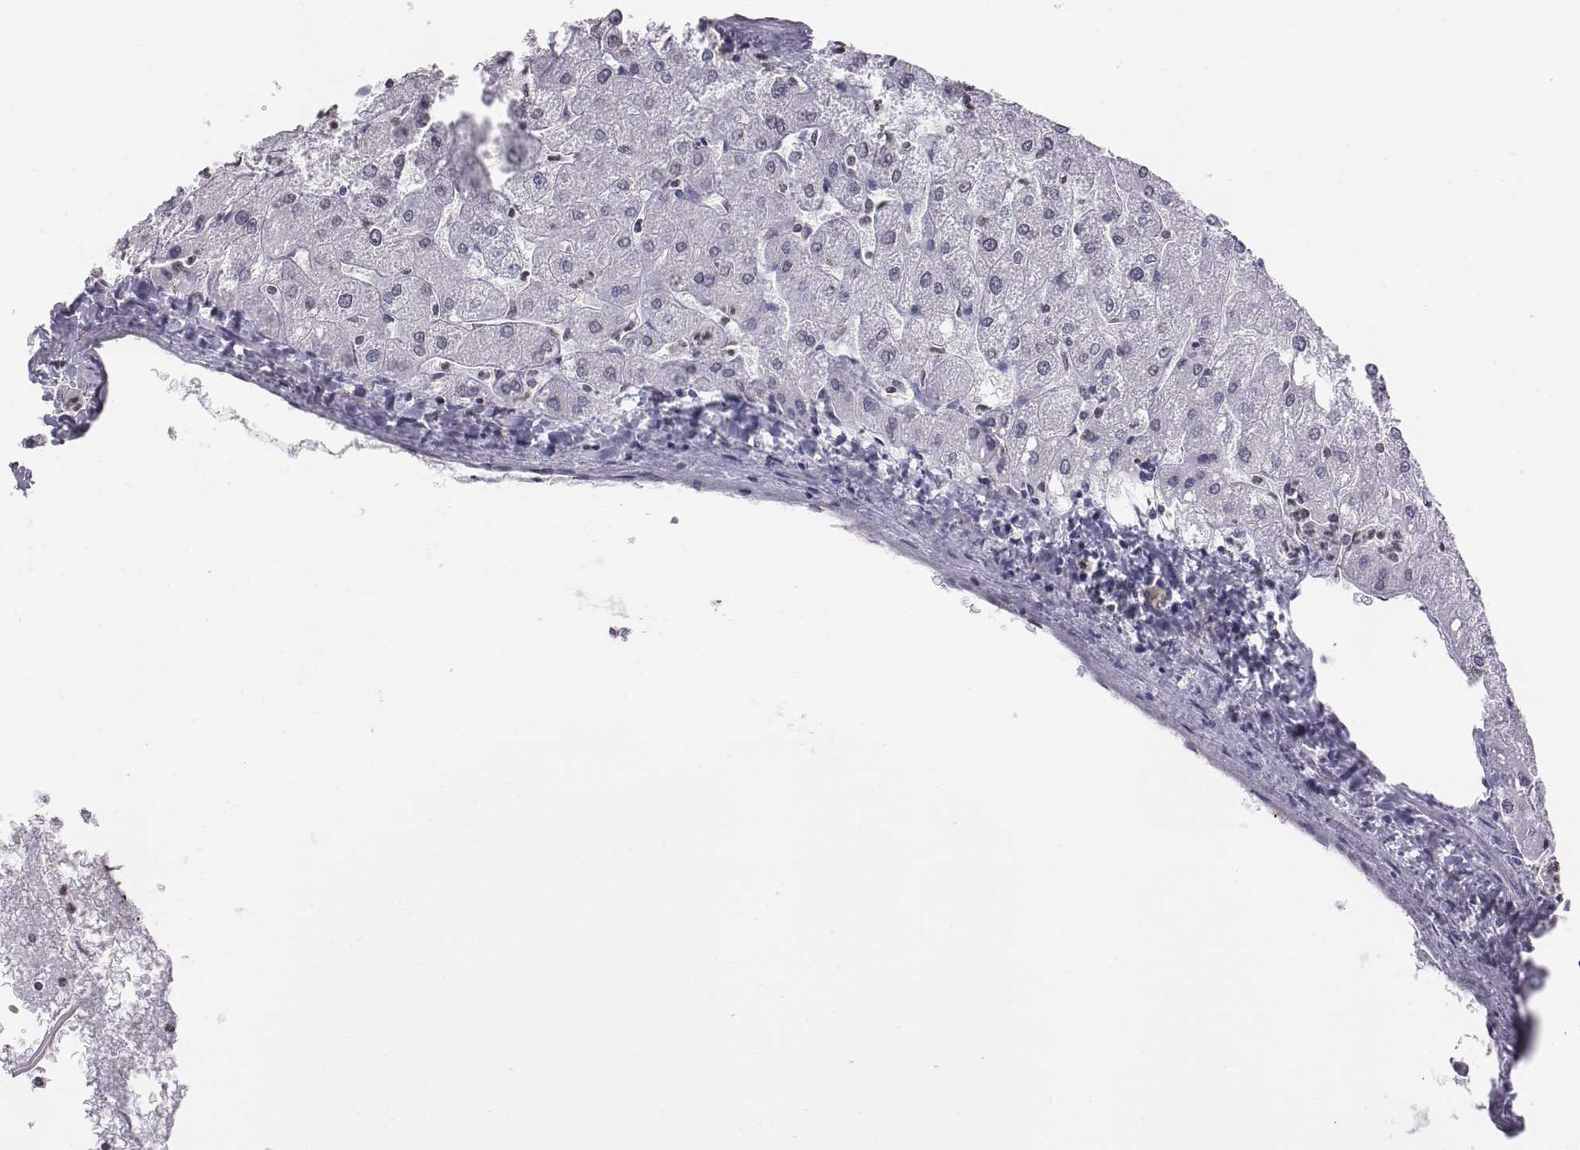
{"staining": {"intensity": "negative", "quantity": "none", "location": "none"}, "tissue": "liver", "cell_type": "Cholangiocytes", "image_type": "normal", "snomed": [{"axis": "morphology", "description": "Normal tissue, NOS"}, {"axis": "topography", "description": "Liver"}], "caption": "This photomicrograph is of unremarkable liver stained with immunohistochemistry to label a protein in brown with the nuclei are counter-stained blue. There is no expression in cholangiocytes. (DAB immunohistochemistry with hematoxylin counter stain).", "gene": "BARHL1", "patient": {"sex": "male", "age": 67}}